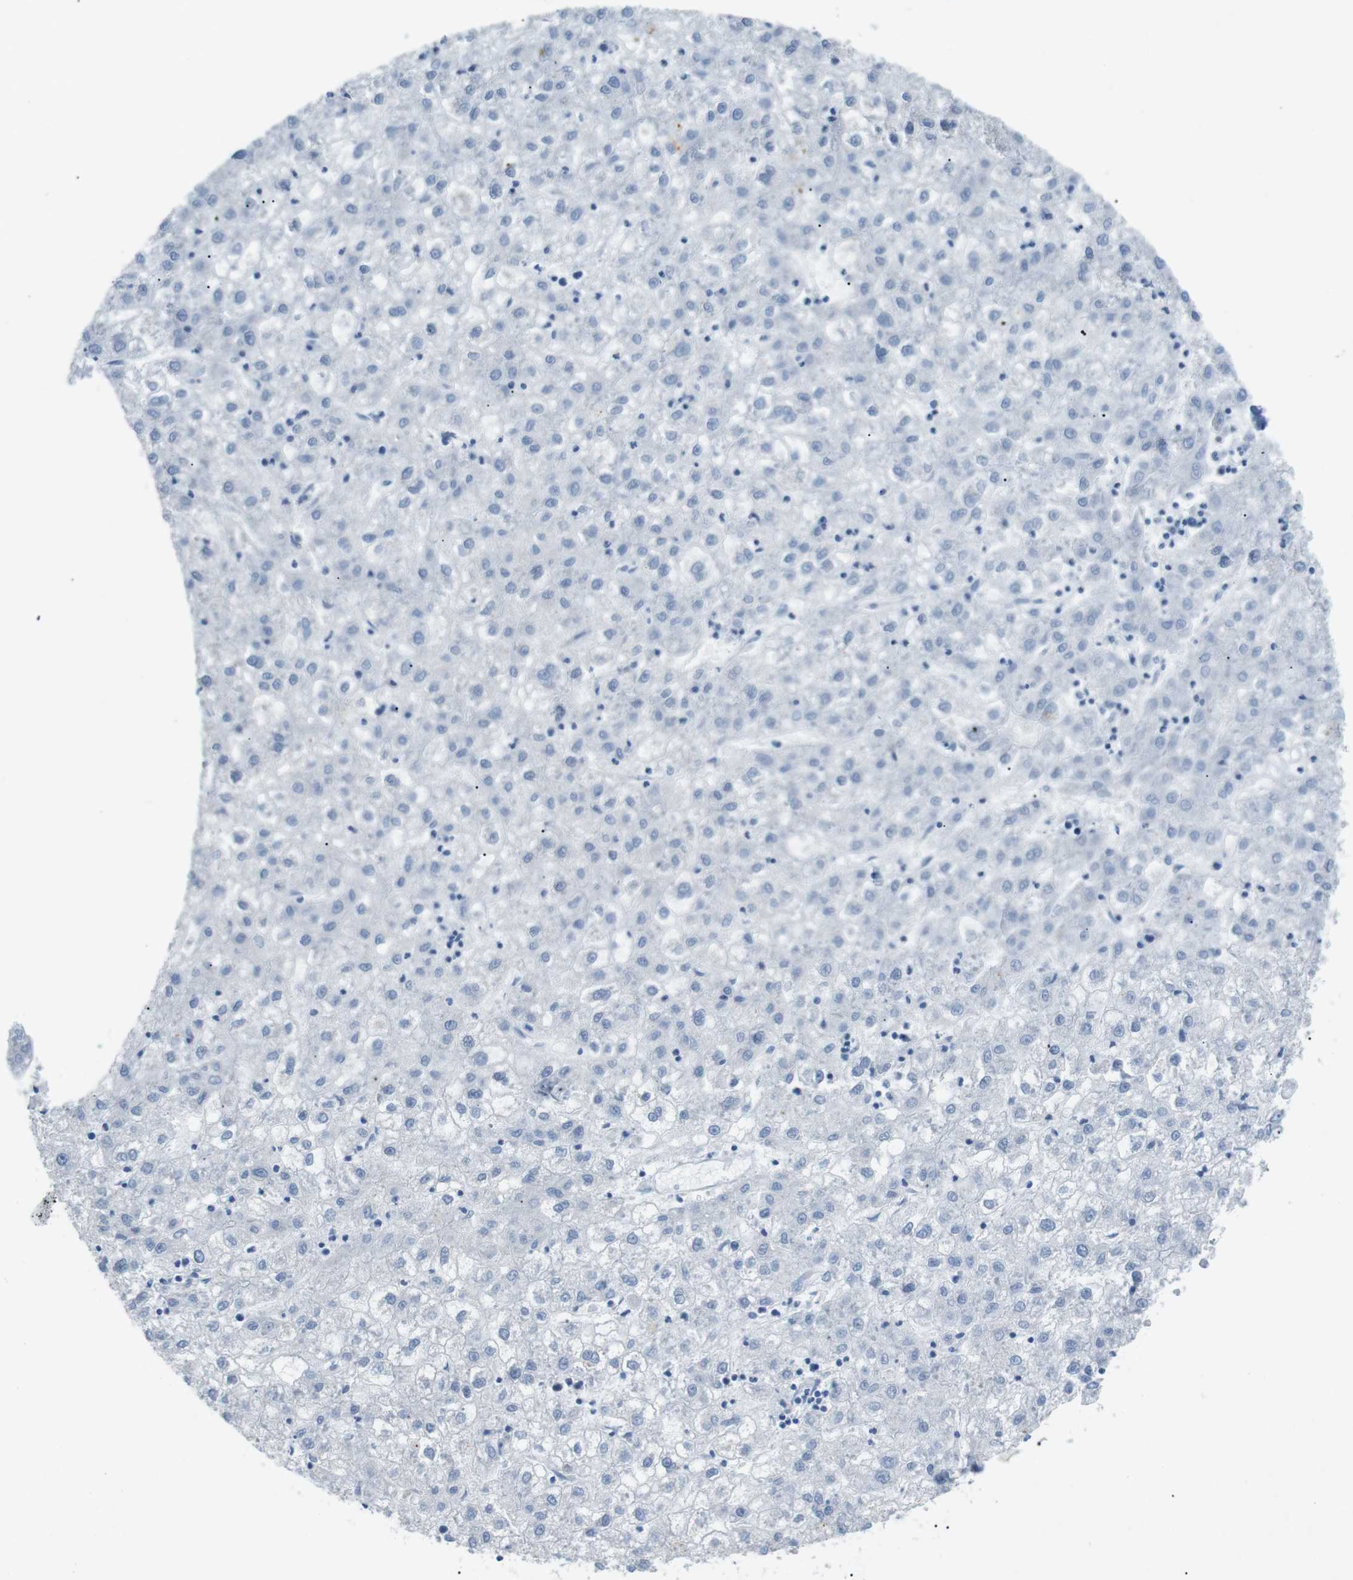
{"staining": {"intensity": "negative", "quantity": "none", "location": "none"}, "tissue": "liver cancer", "cell_type": "Tumor cells", "image_type": "cancer", "snomed": [{"axis": "morphology", "description": "Carcinoma, Hepatocellular, NOS"}, {"axis": "topography", "description": "Liver"}], "caption": "This is an immunohistochemistry (IHC) micrograph of liver cancer (hepatocellular carcinoma). There is no positivity in tumor cells.", "gene": "SALL4", "patient": {"sex": "male", "age": 72}}